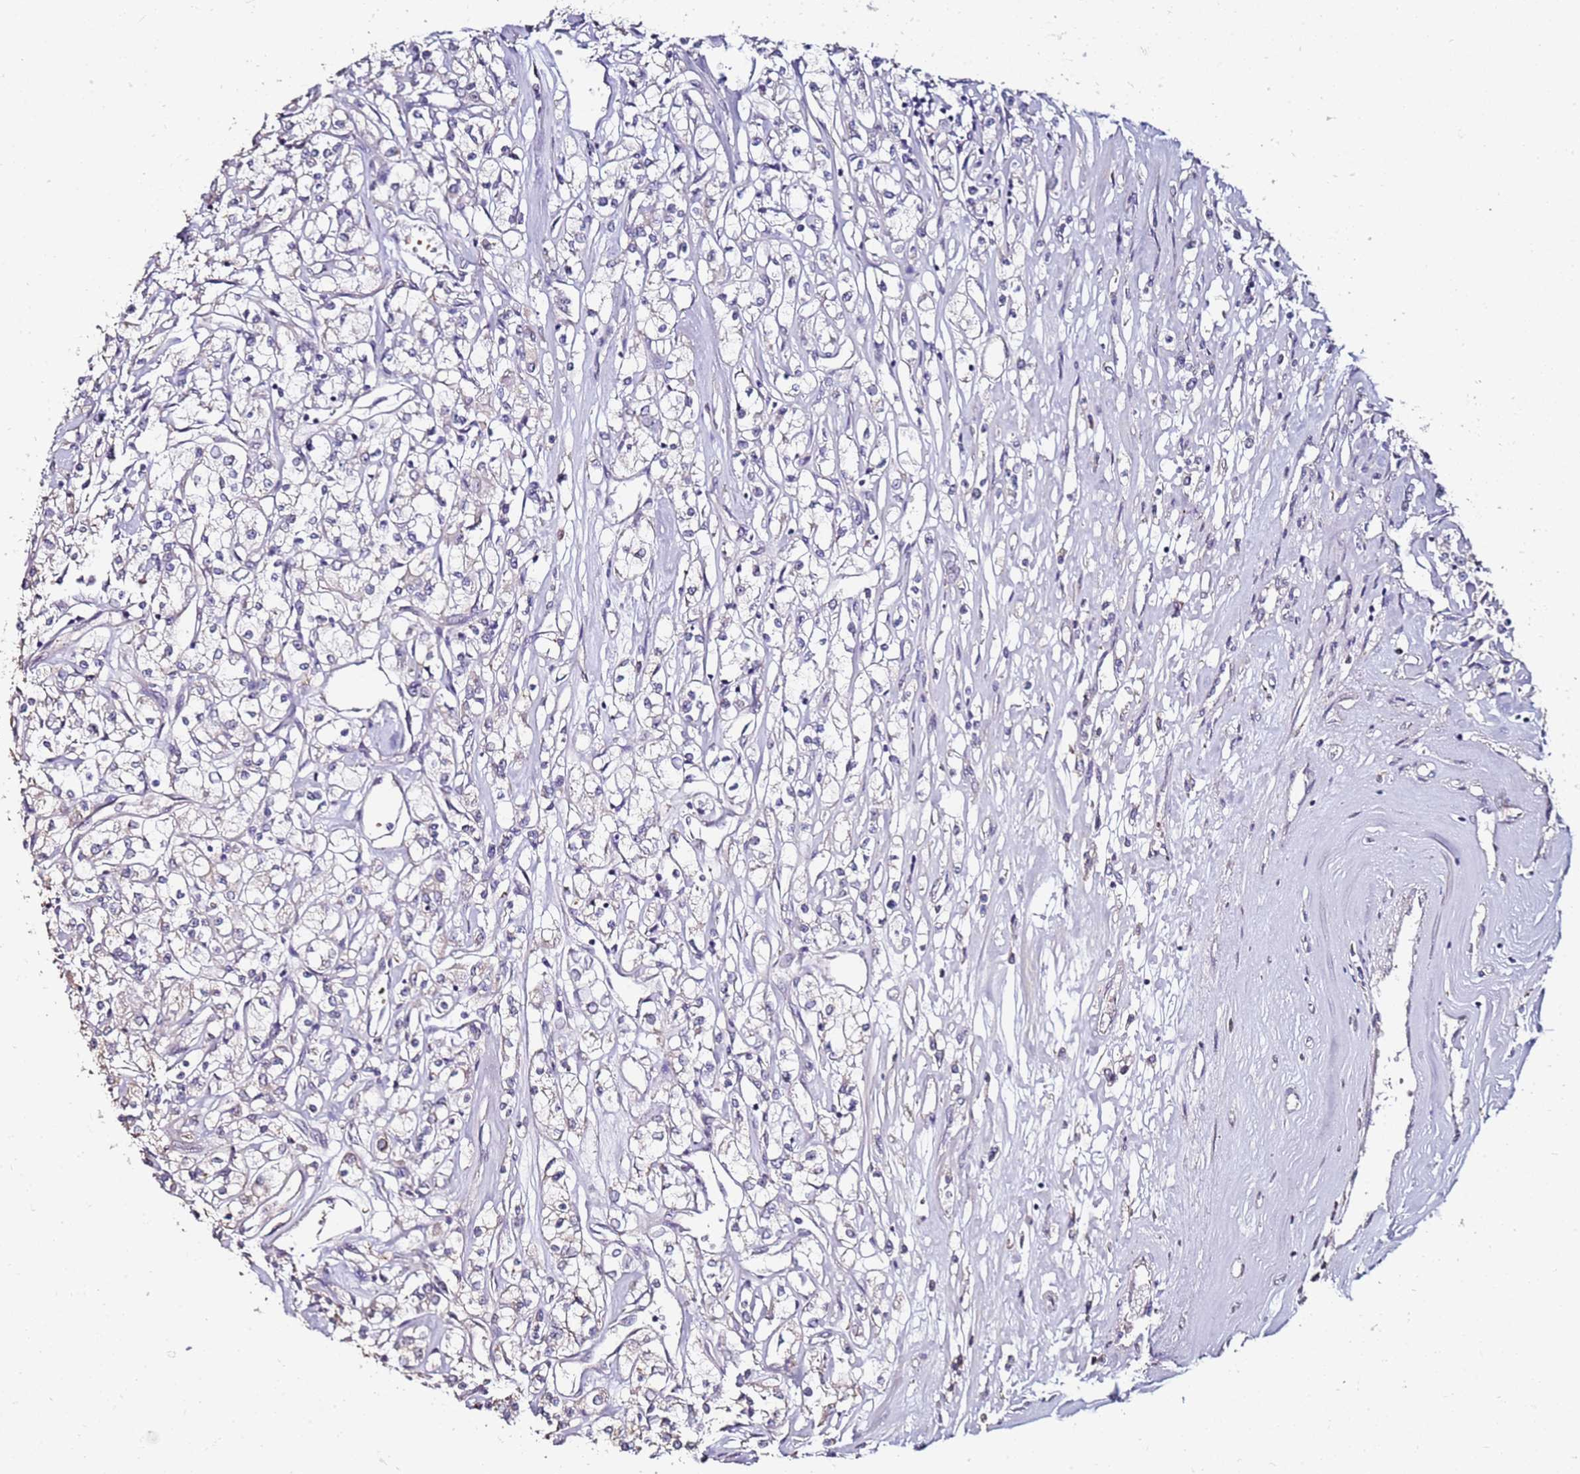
{"staining": {"intensity": "negative", "quantity": "none", "location": "none"}, "tissue": "renal cancer", "cell_type": "Tumor cells", "image_type": "cancer", "snomed": [{"axis": "morphology", "description": "Adenocarcinoma, NOS"}, {"axis": "topography", "description": "Kidney"}], "caption": "The histopathology image displays no significant expression in tumor cells of renal cancer.", "gene": "C3orf80", "patient": {"sex": "female", "age": 59}}